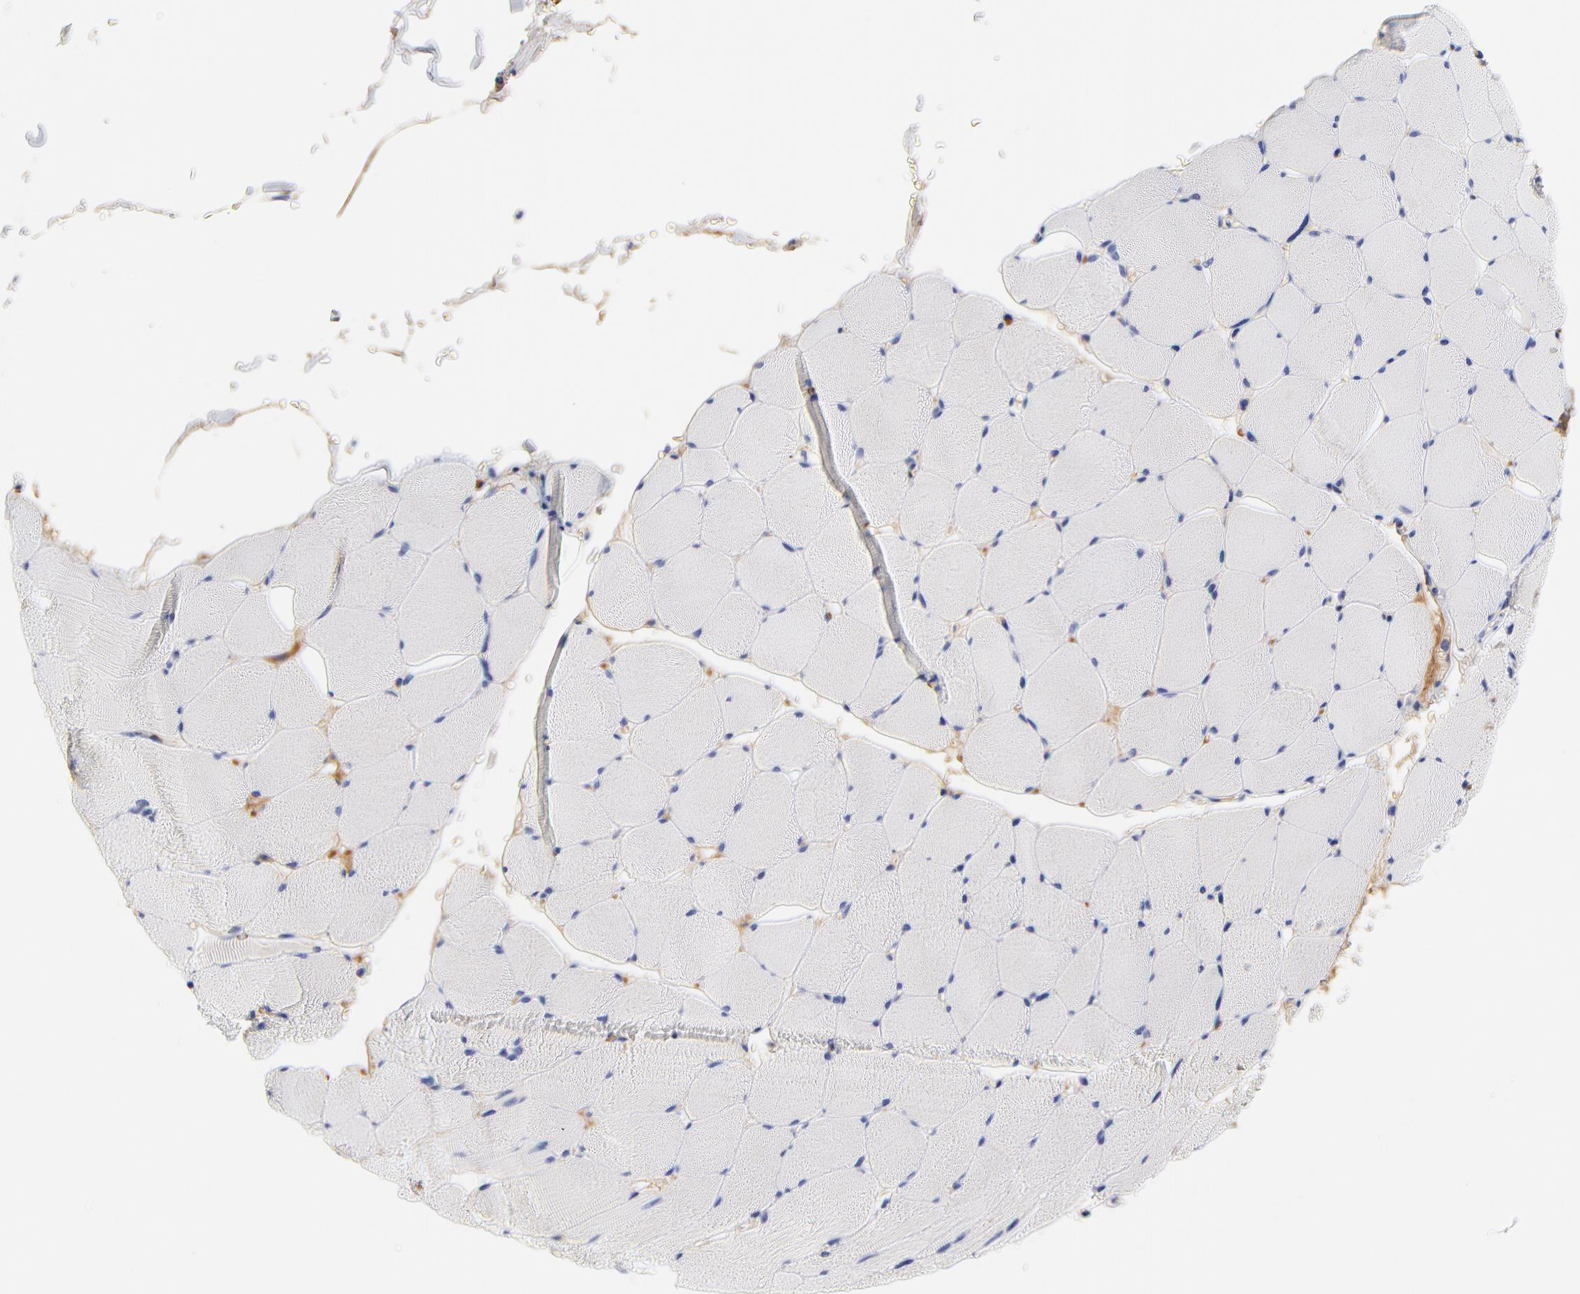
{"staining": {"intensity": "weak", "quantity": "<25%", "location": "nuclear"}, "tissue": "skeletal muscle", "cell_type": "Myocytes", "image_type": "normal", "snomed": [{"axis": "morphology", "description": "Normal tissue, NOS"}, {"axis": "topography", "description": "Skeletal muscle"}], "caption": "Human skeletal muscle stained for a protein using immunohistochemistry displays no expression in myocytes.", "gene": "IGLV3", "patient": {"sex": "male", "age": 62}}